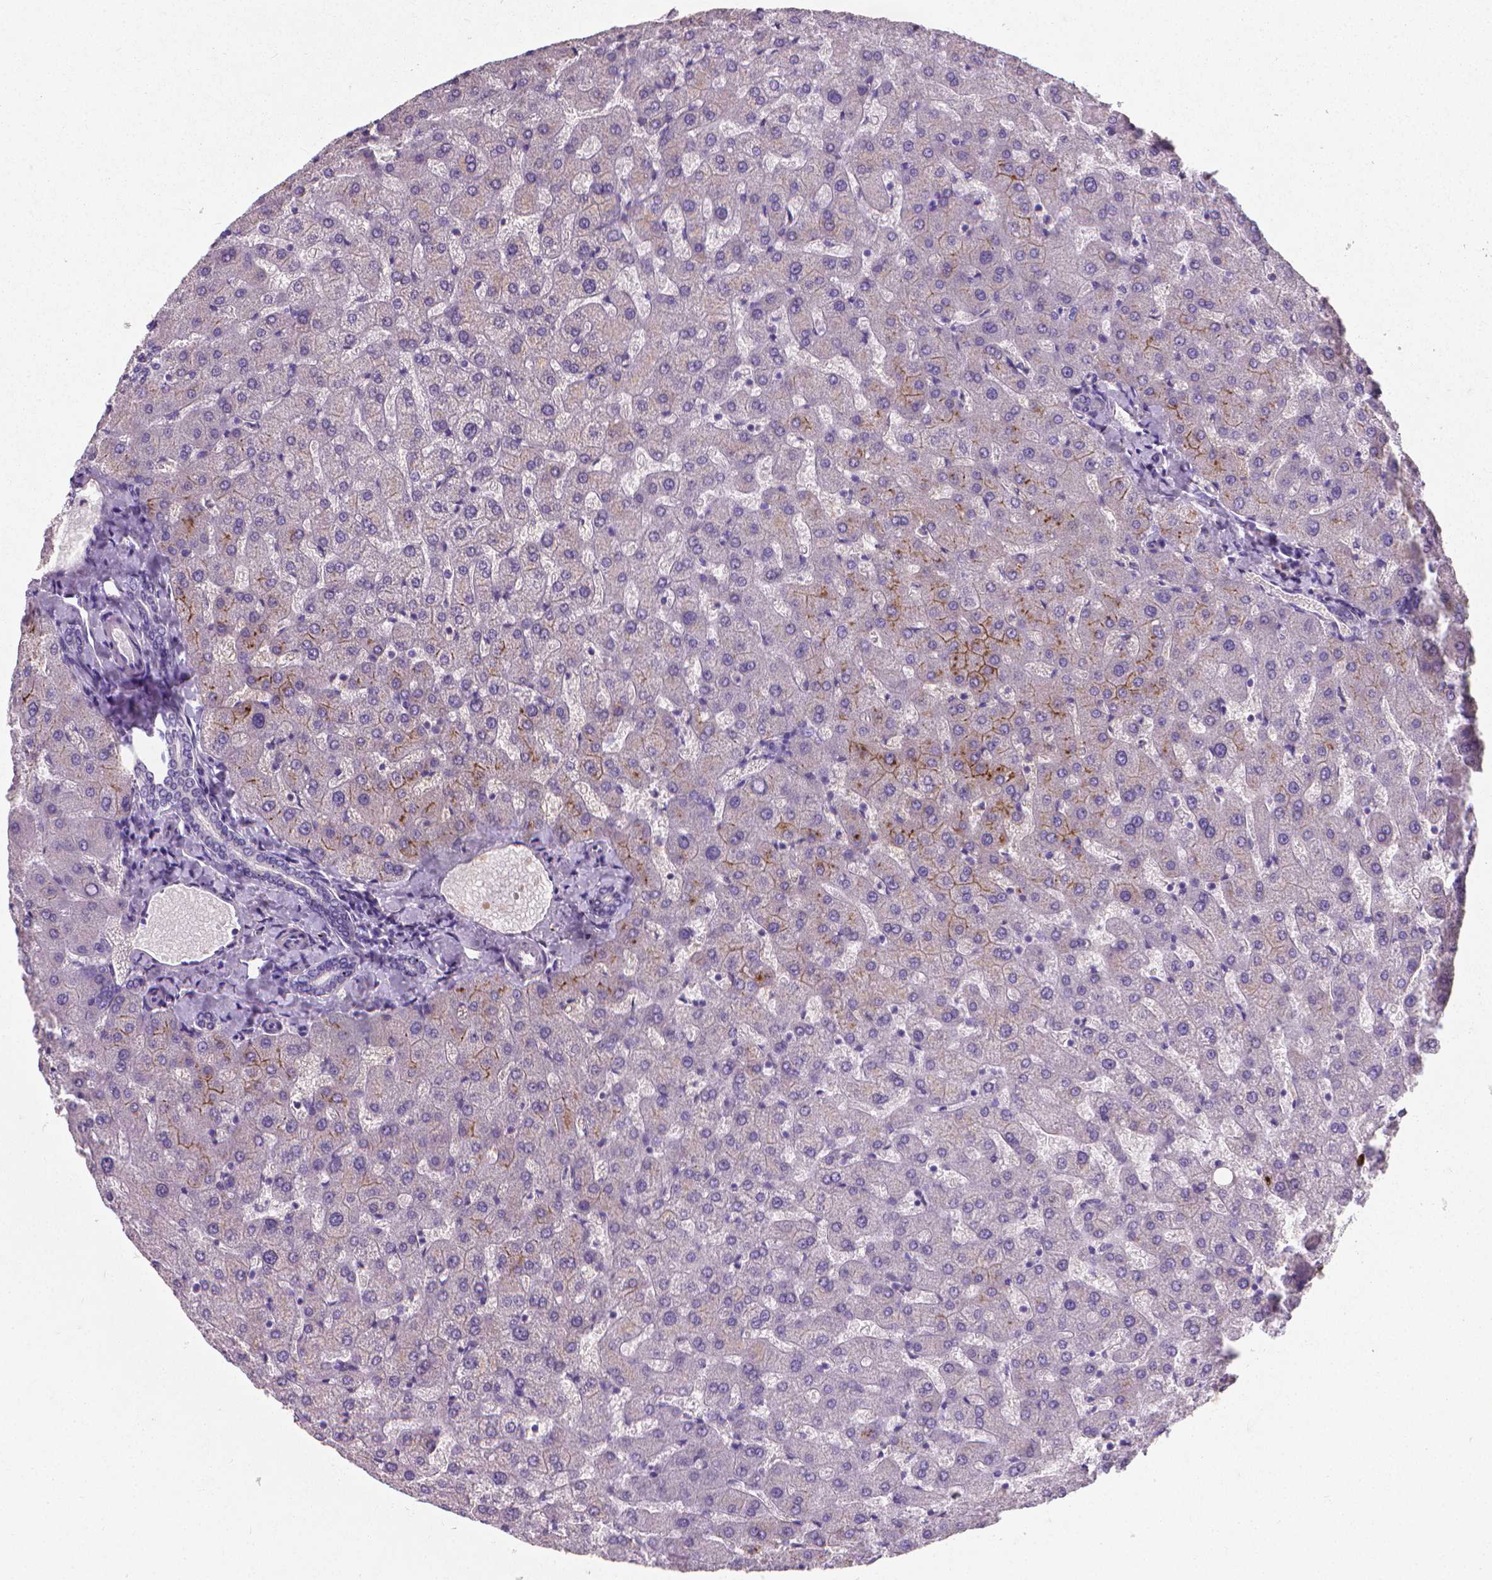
{"staining": {"intensity": "negative", "quantity": "none", "location": "none"}, "tissue": "liver", "cell_type": "Cholangiocytes", "image_type": "normal", "snomed": [{"axis": "morphology", "description": "Normal tissue, NOS"}, {"axis": "topography", "description": "Liver"}], "caption": "The photomicrograph exhibits no significant expression in cholangiocytes of liver.", "gene": "XPNPEP2", "patient": {"sex": "female", "age": 50}}